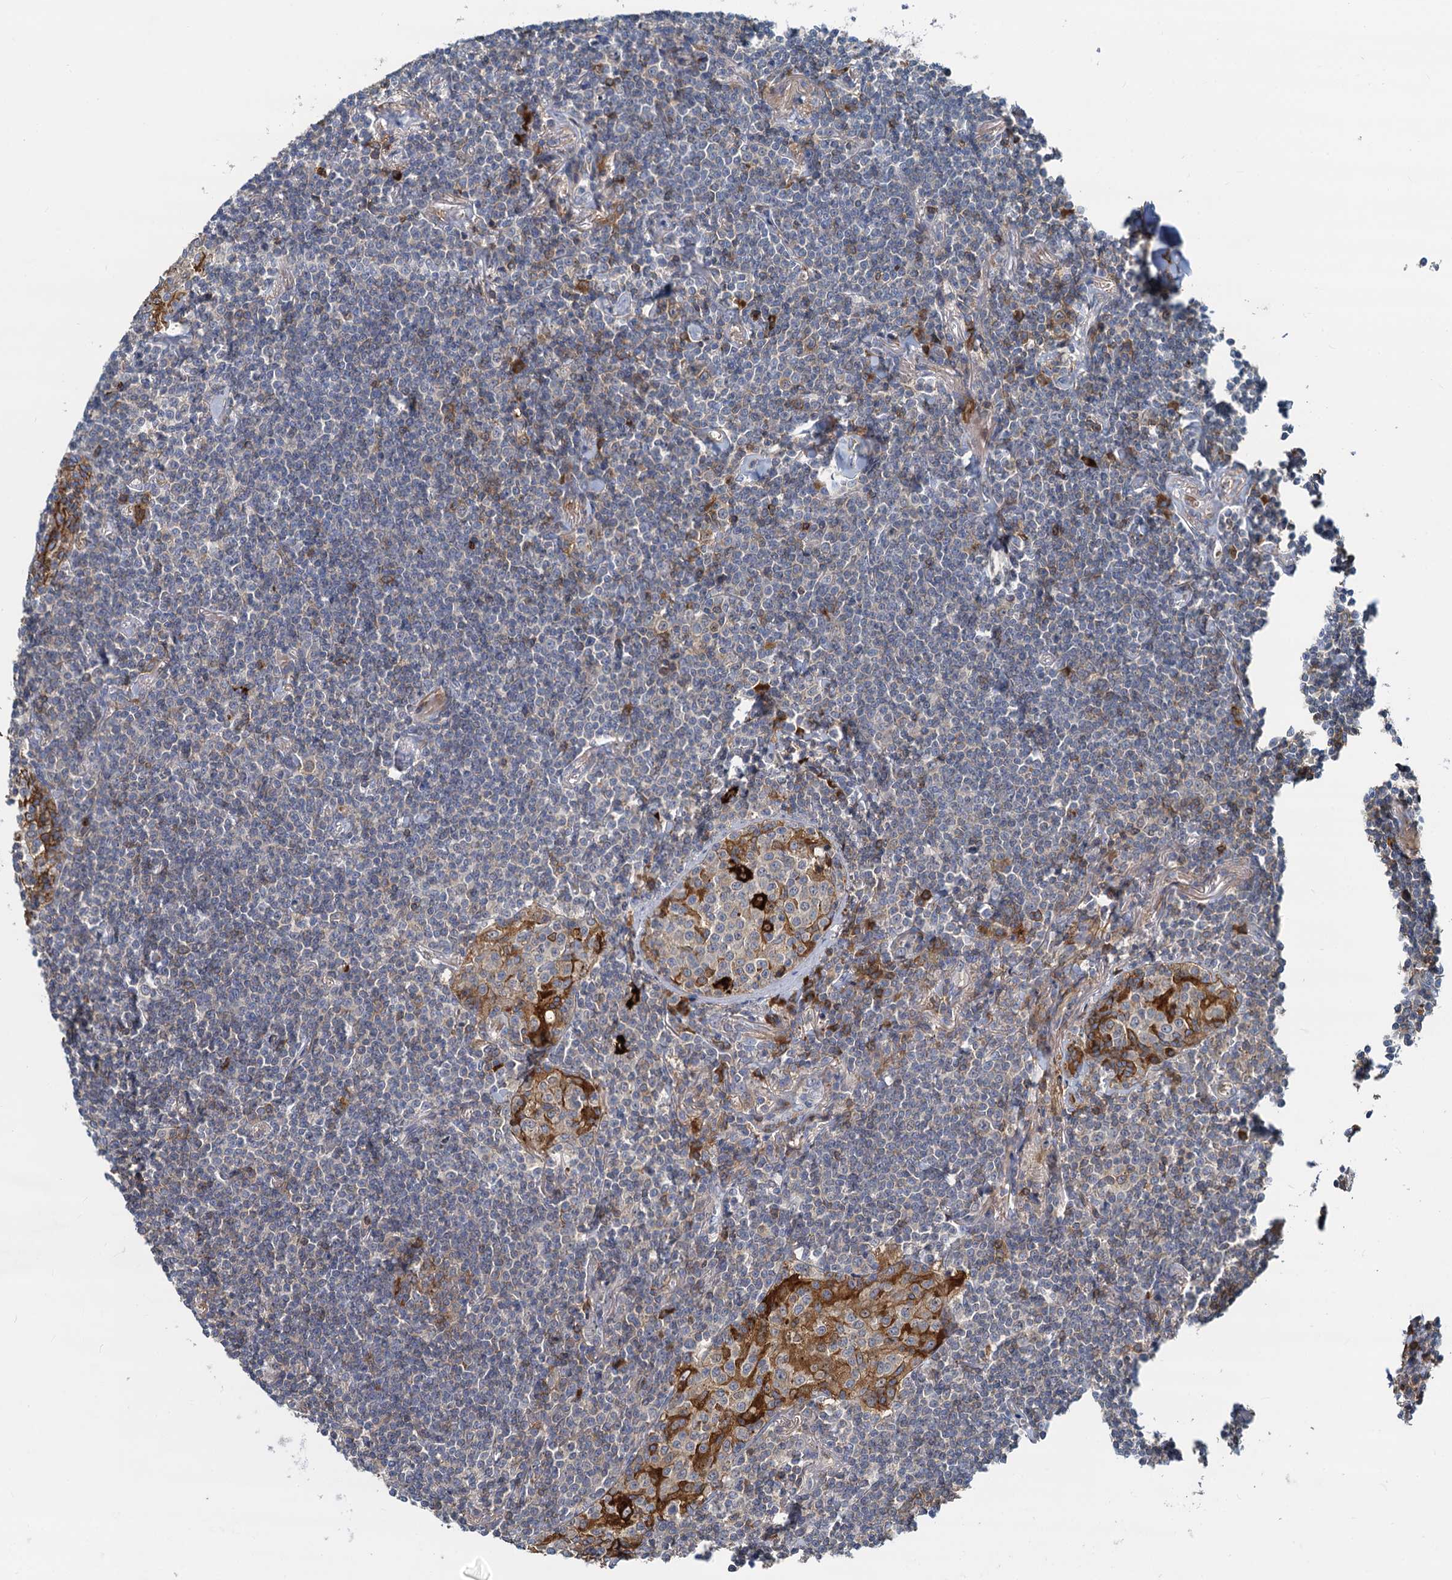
{"staining": {"intensity": "negative", "quantity": "none", "location": "none"}, "tissue": "lymphoma", "cell_type": "Tumor cells", "image_type": "cancer", "snomed": [{"axis": "morphology", "description": "Malignant lymphoma, non-Hodgkin's type, Low grade"}, {"axis": "topography", "description": "Lung"}], "caption": "IHC micrograph of neoplastic tissue: low-grade malignant lymphoma, non-Hodgkin's type stained with DAB displays no significant protein positivity in tumor cells. (Brightfield microscopy of DAB immunohistochemistry (IHC) at high magnification).", "gene": "LNX2", "patient": {"sex": "female", "age": 71}}